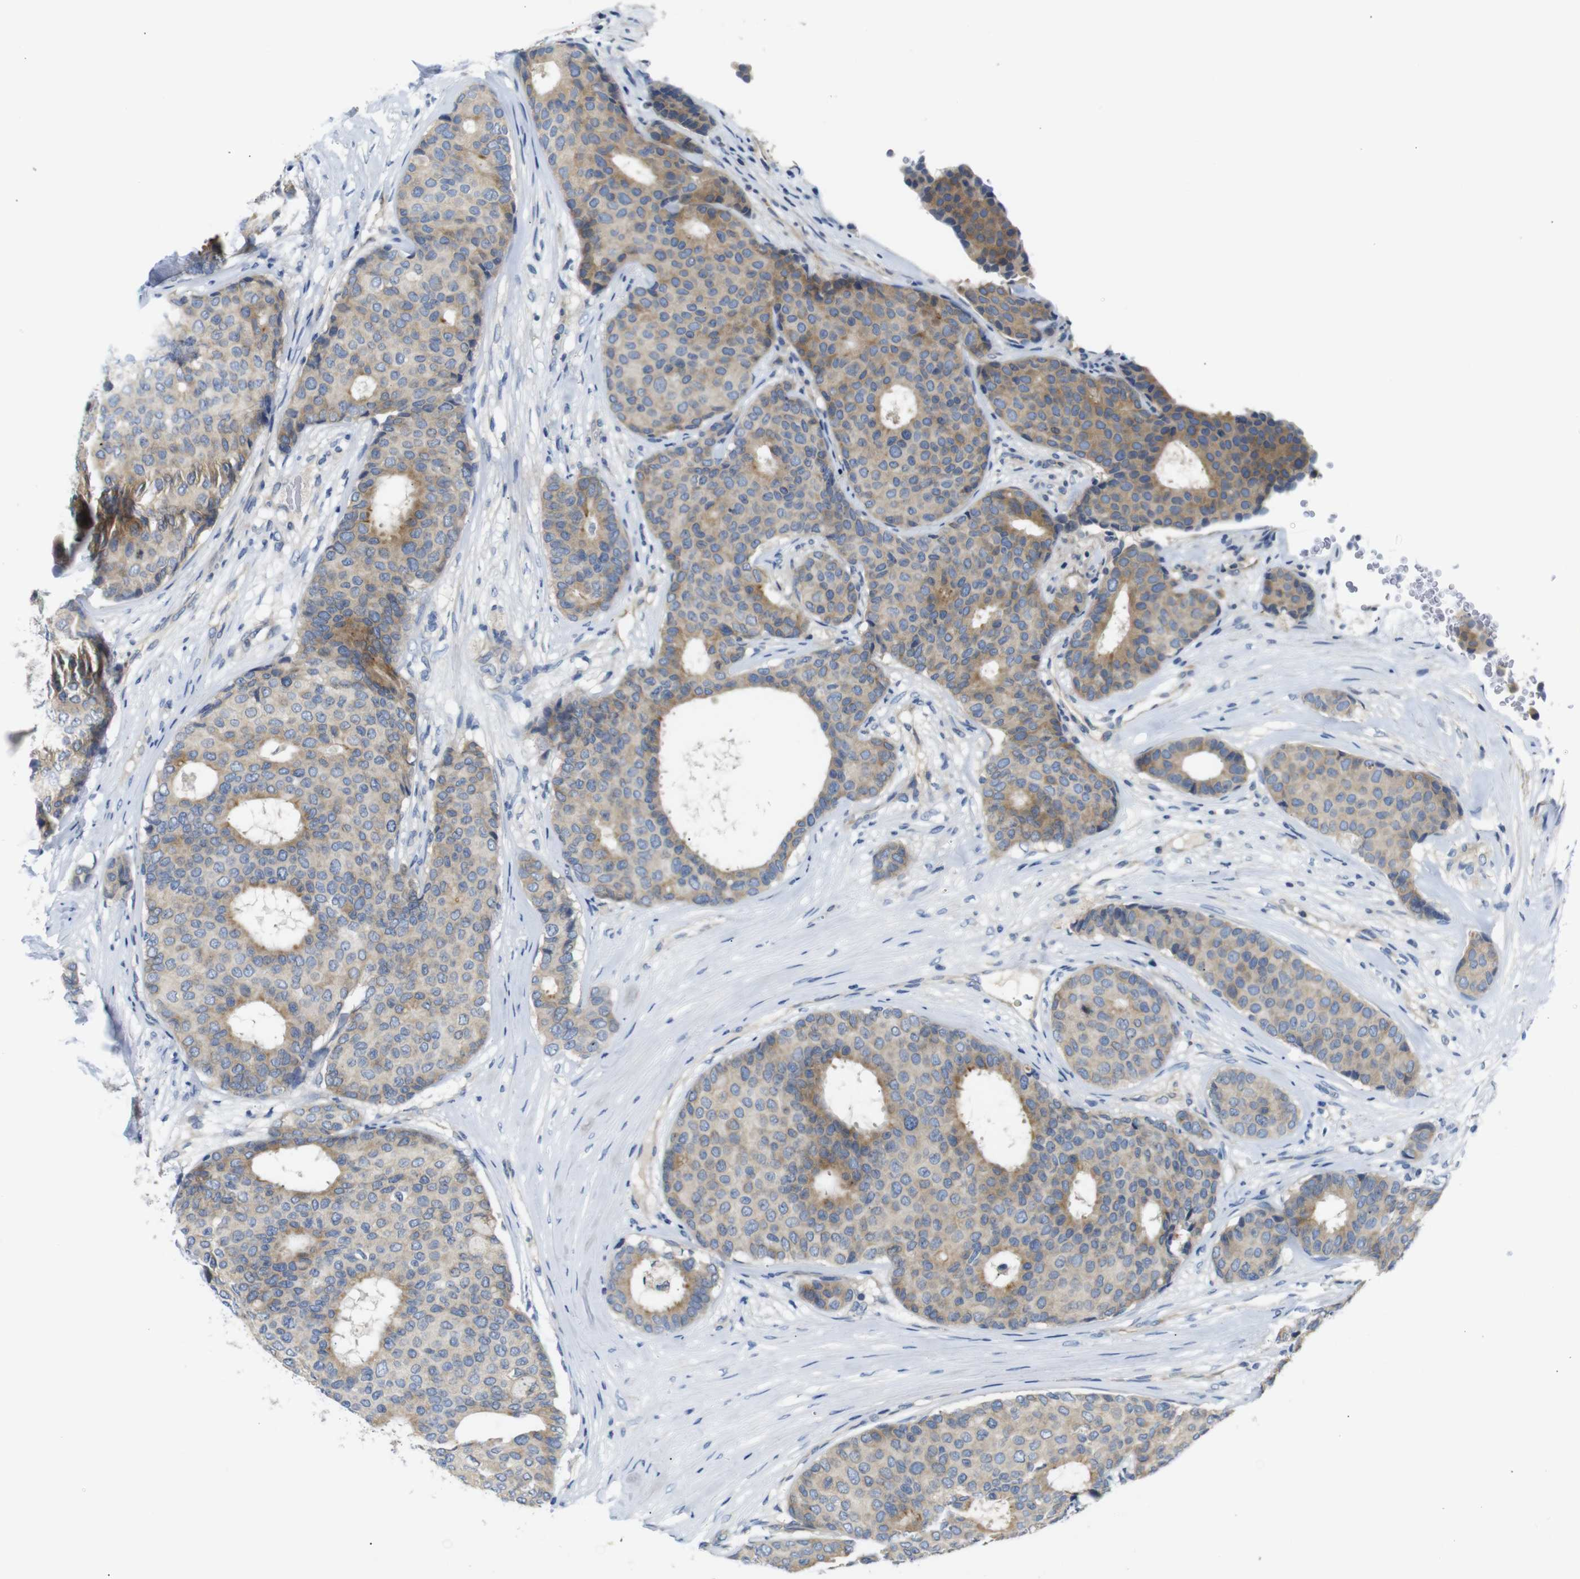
{"staining": {"intensity": "moderate", "quantity": ">75%", "location": "cytoplasmic/membranous"}, "tissue": "breast cancer", "cell_type": "Tumor cells", "image_type": "cancer", "snomed": [{"axis": "morphology", "description": "Duct carcinoma"}, {"axis": "topography", "description": "Breast"}], "caption": "Brown immunohistochemical staining in human breast cancer reveals moderate cytoplasmic/membranous staining in about >75% of tumor cells.", "gene": "DCP1A", "patient": {"sex": "female", "age": 75}}